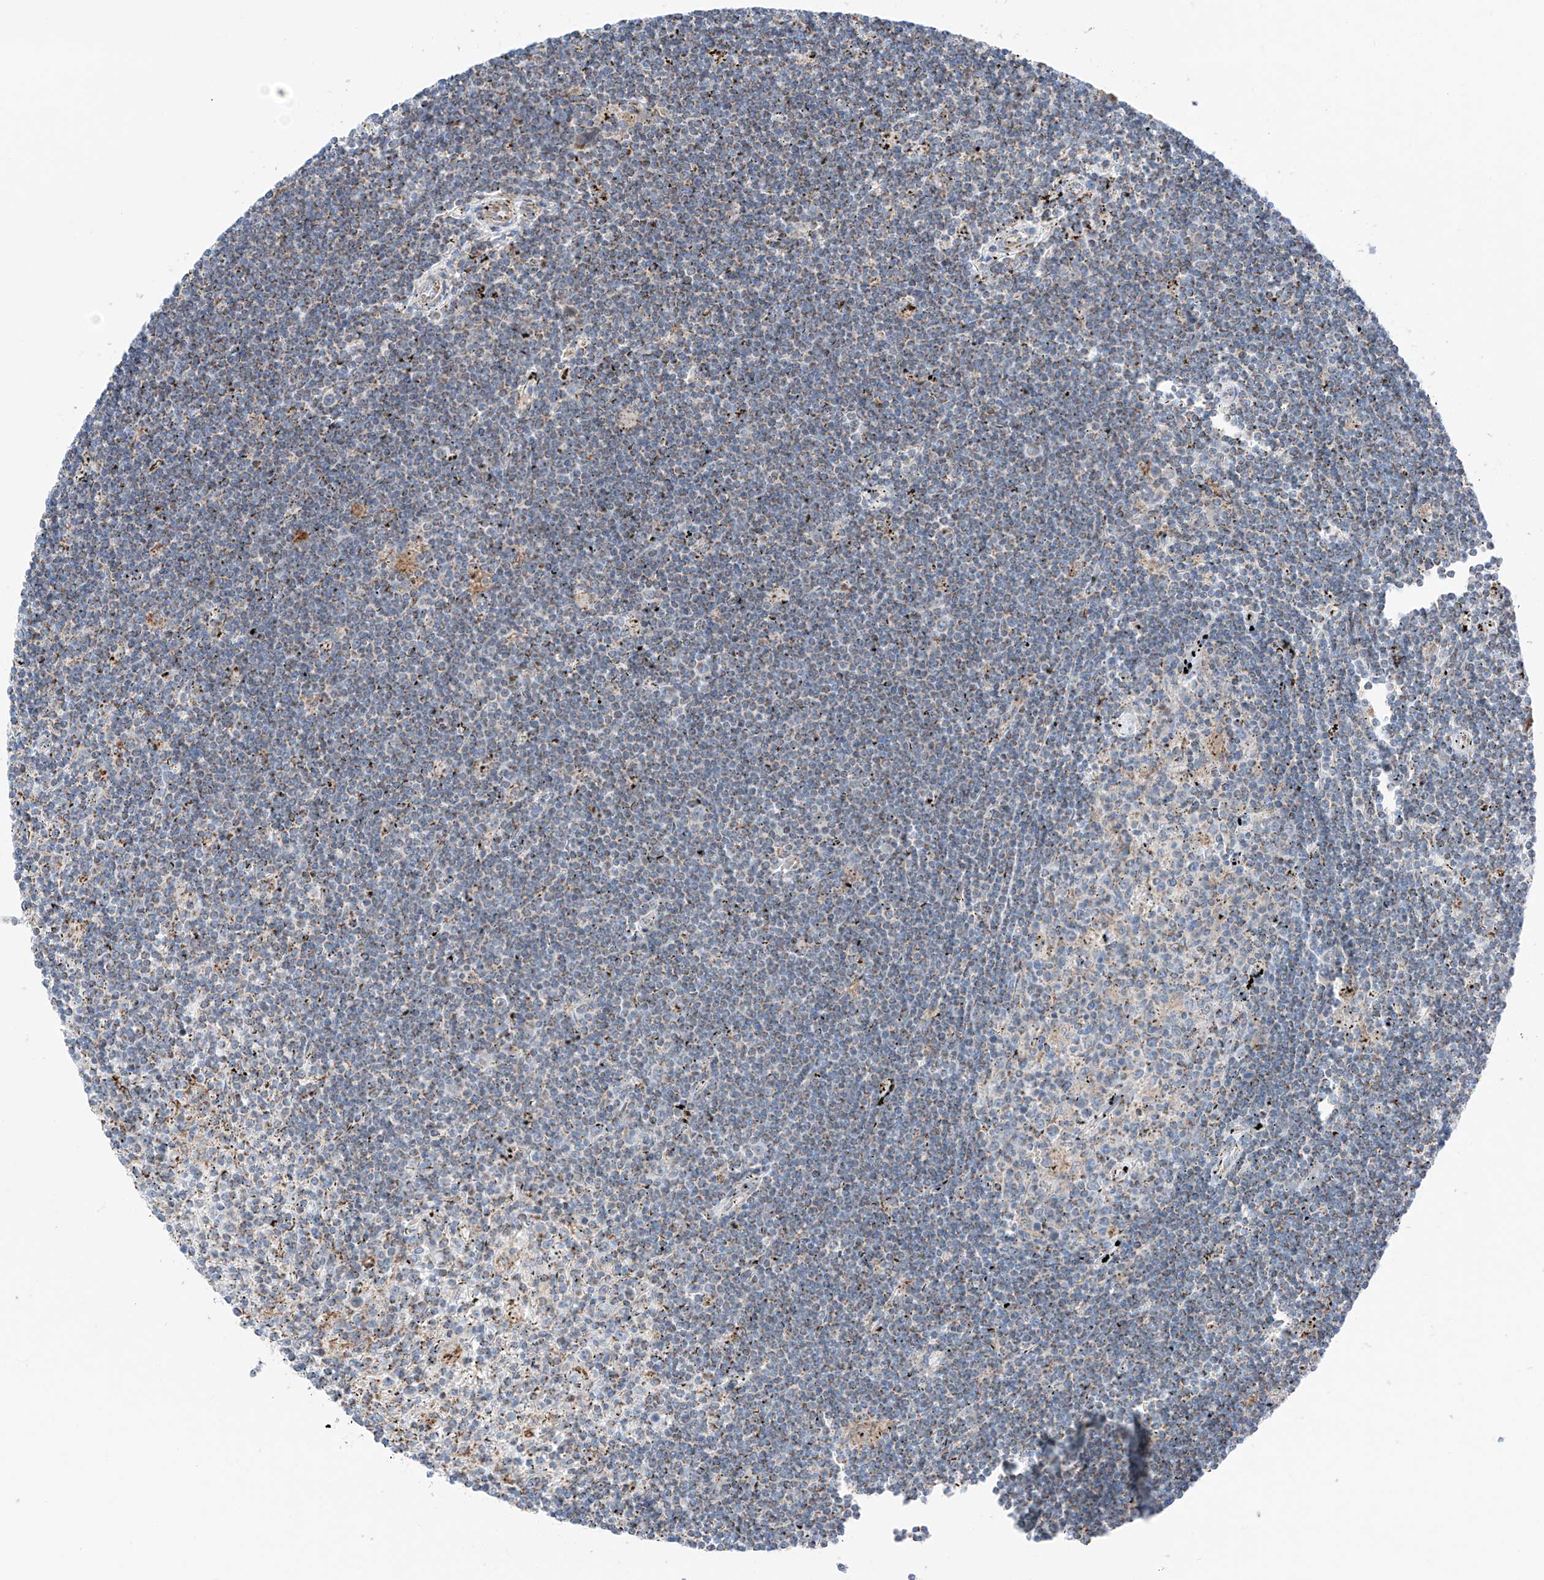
{"staining": {"intensity": "moderate", "quantity": "<25%", "location": "cytoplasmic/membranous"}, "tissue": "lymphoma", "cell_type": "Tumor cells", "image_type": "cancer", "snomed": [{"axis": "morphology", "description": "Malignant lymphoma, non-Hodgkin's type, Low grade"}, {"axis": "topography", "description": "Spleen"}], "caption": "Protein expression analysis of low-grade malignant lymphoma, non-Hodgkin's type shows moderate cytoplasmic/membranous staining in approximately <25% of tumor cells. (DAB = brown stain, brightfield microscopy at high magnification).", "gene": "MRAP", "patient": {"sex": "male", "age": 76}}